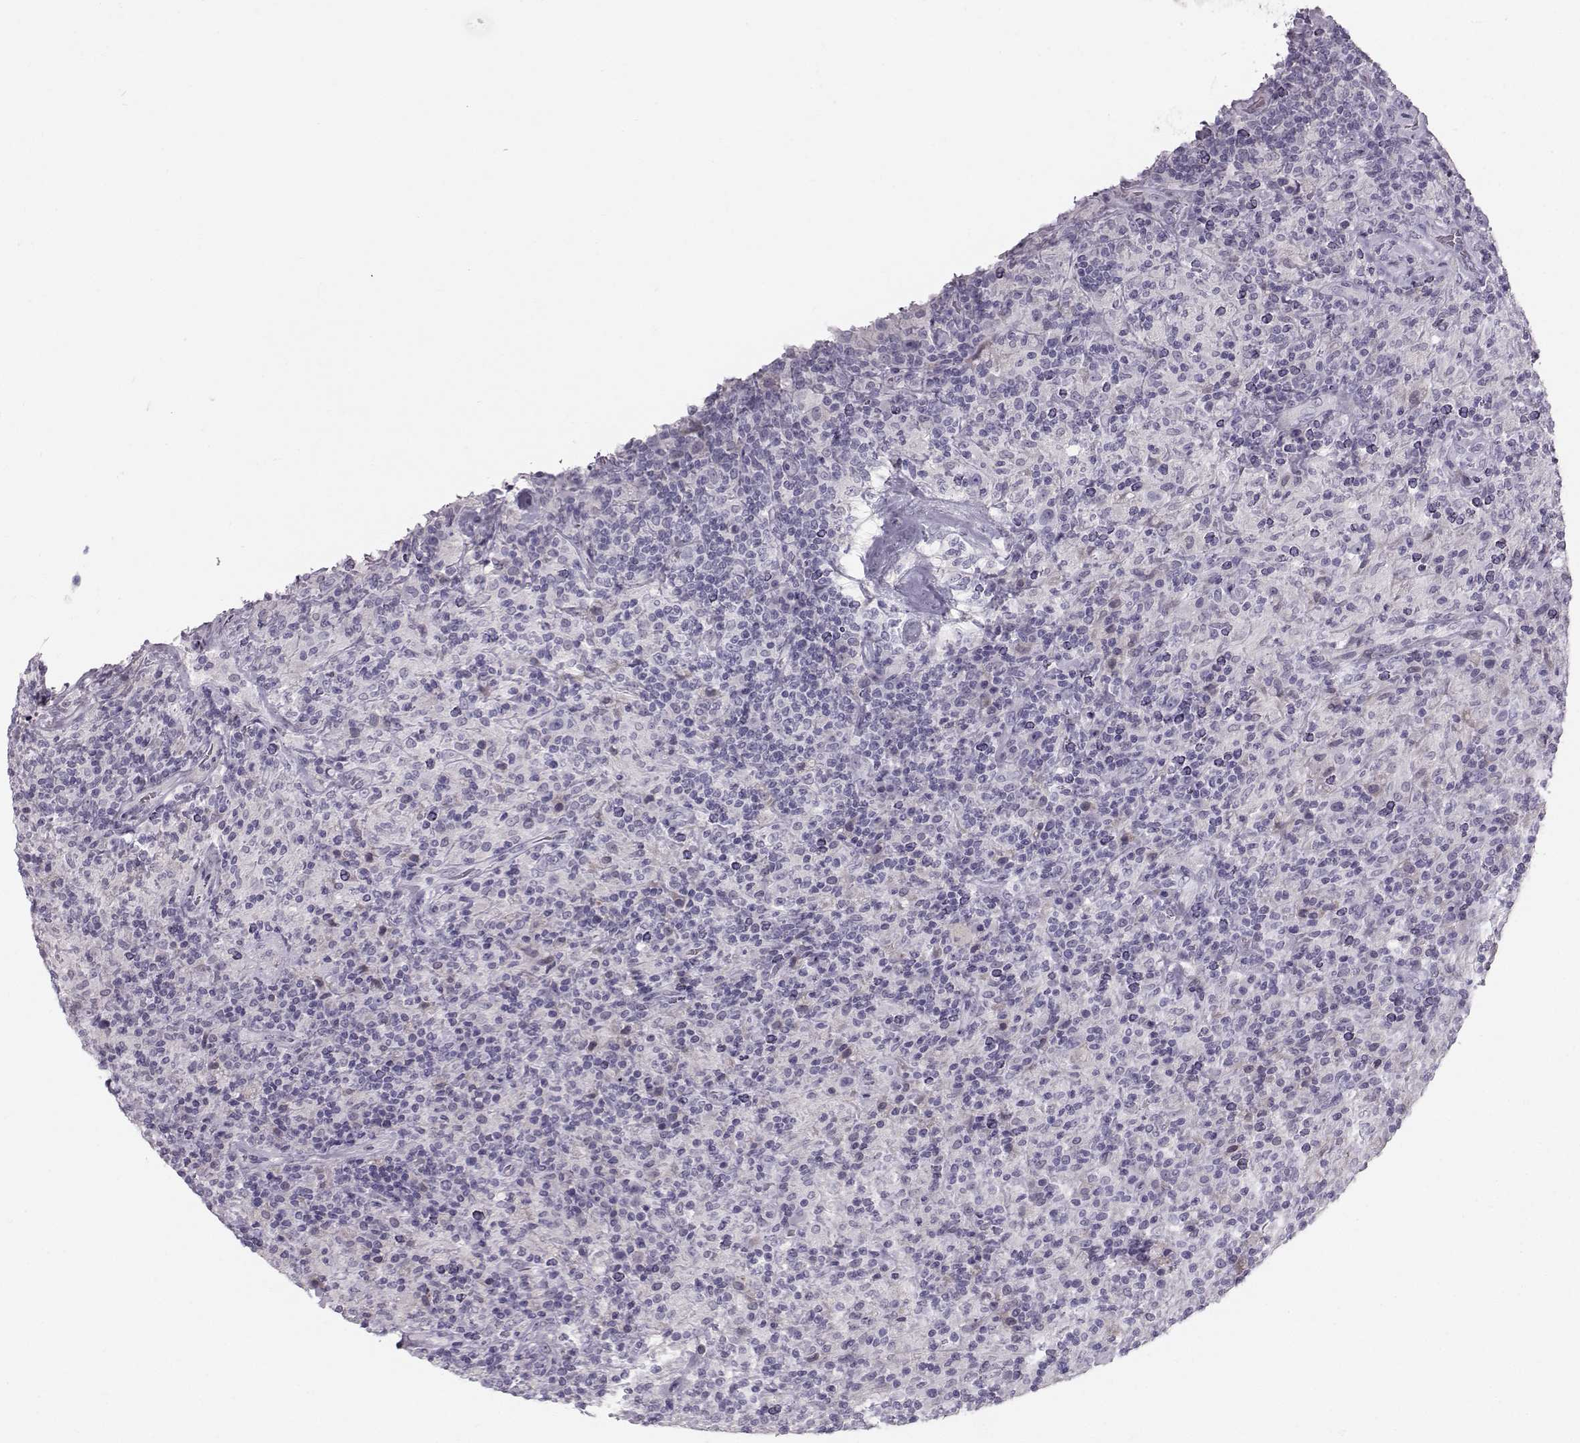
{"staining": {"intensity": "negative", "quantity": "none", "location": "none"}, "tissue": "lymphoma", "cell_type": "Tumor cells", "image_type": "cancer", "snomed": [{"axis": "morphology", "description": "Hodgkin's disease, NOS"}, {"axis": "topography", "description": "Lymph node"}], "caption": "DAB (3,3'-diaminobenzidine) immunohistochemical staining of human lymphoma shows no significant staining in tumor cells.", "gene": "CASR", "patient": {"sex": "male", "age": 70}}